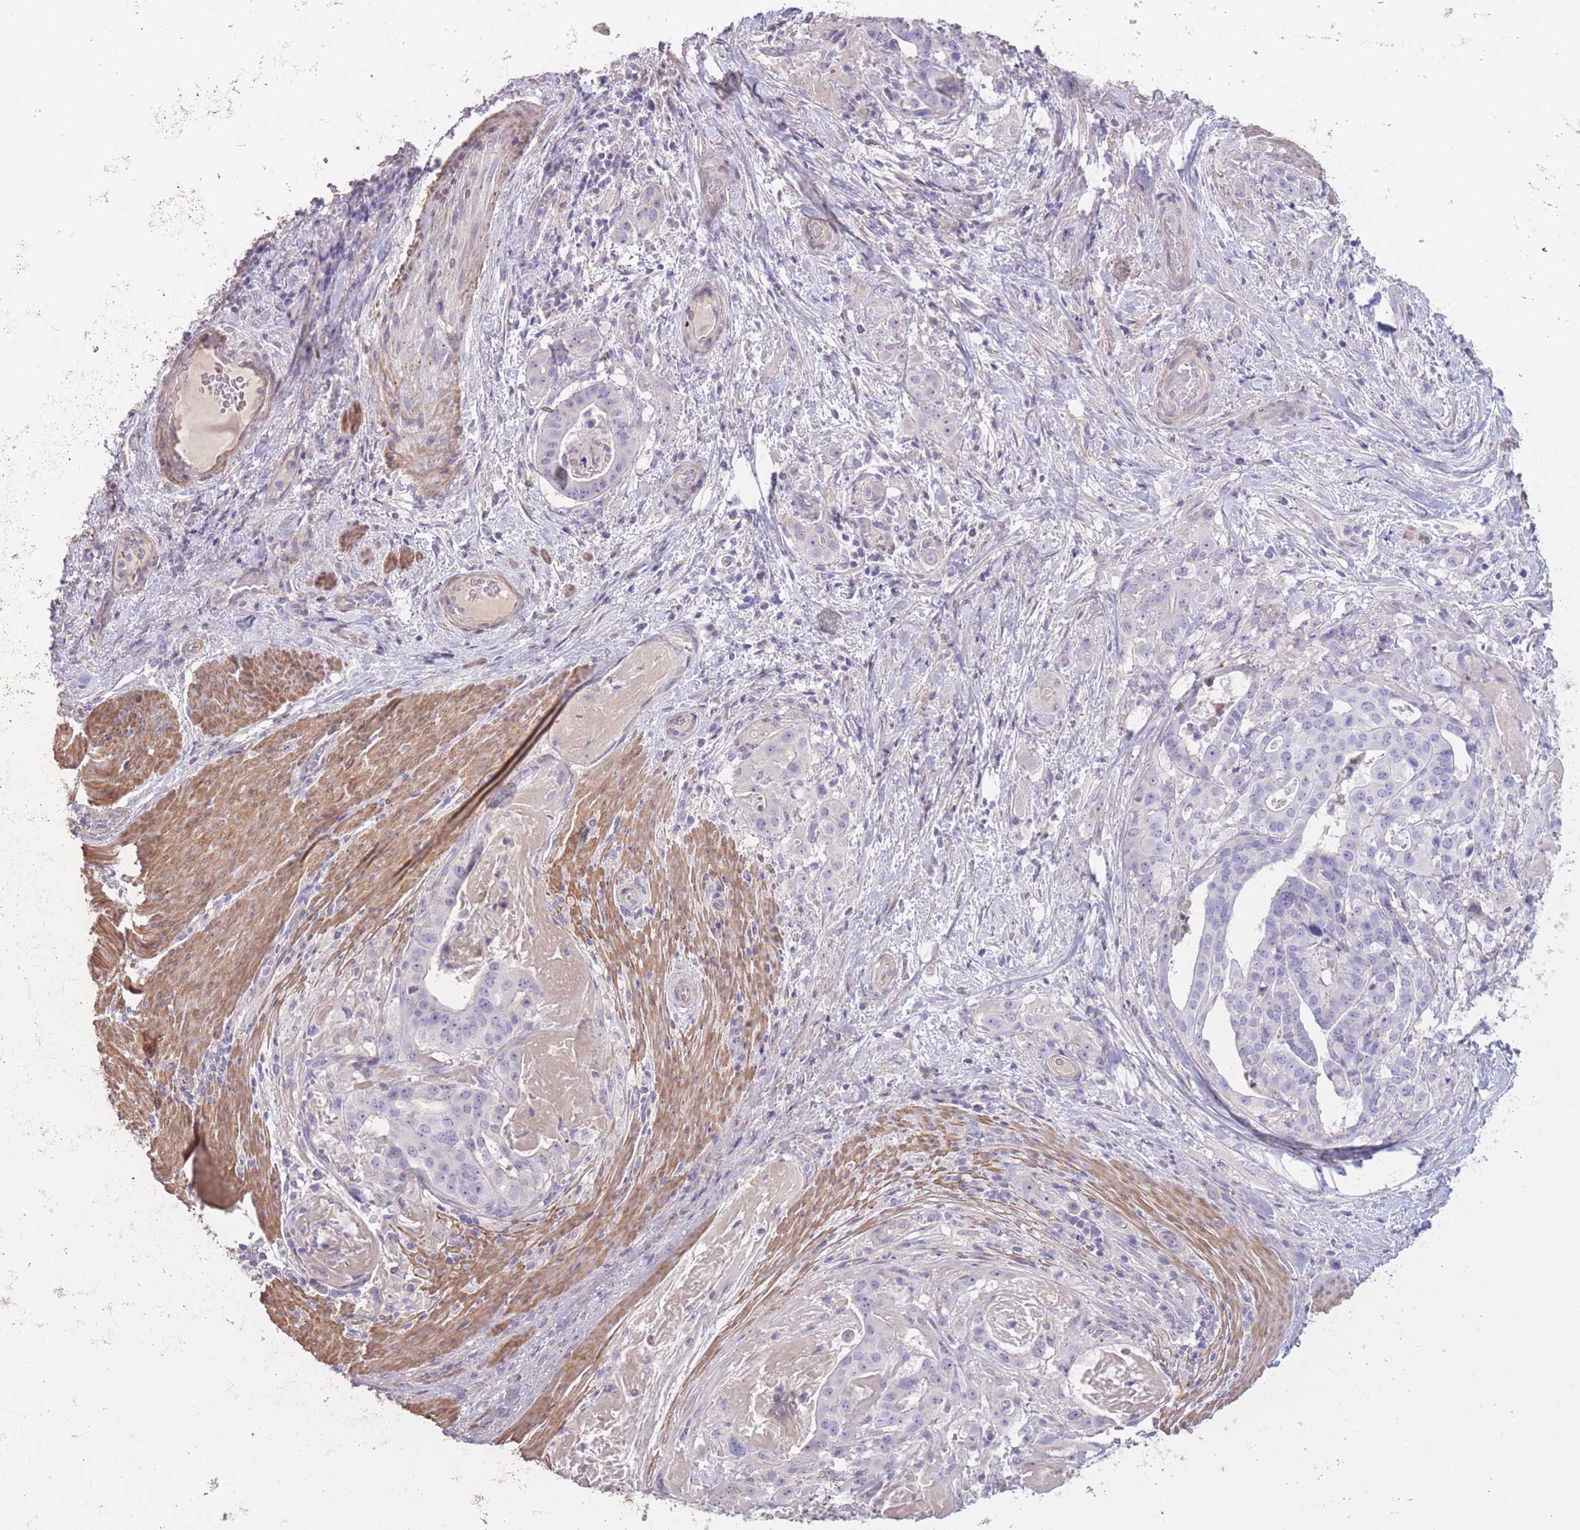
{"staining": {"intensity": "negative", "quantity": "none", "location": "none"}, "tissue": "stomach cancer", "cell_type": "Tumor cells", "image_type": "cancer", "snomed": [{"axis": "morphology", "description": "Adenocarcinoma, NOS"}, {"axis": "topography", "description": "Stomach"}], "caption": "An immunohistochemistry (IHC) micrograph of stomach cancer is shown. There is no staining in tumor cells of stomach cancer.", "gene": "RSPH10B", "patient": {"sex": "male", "age": 48}}